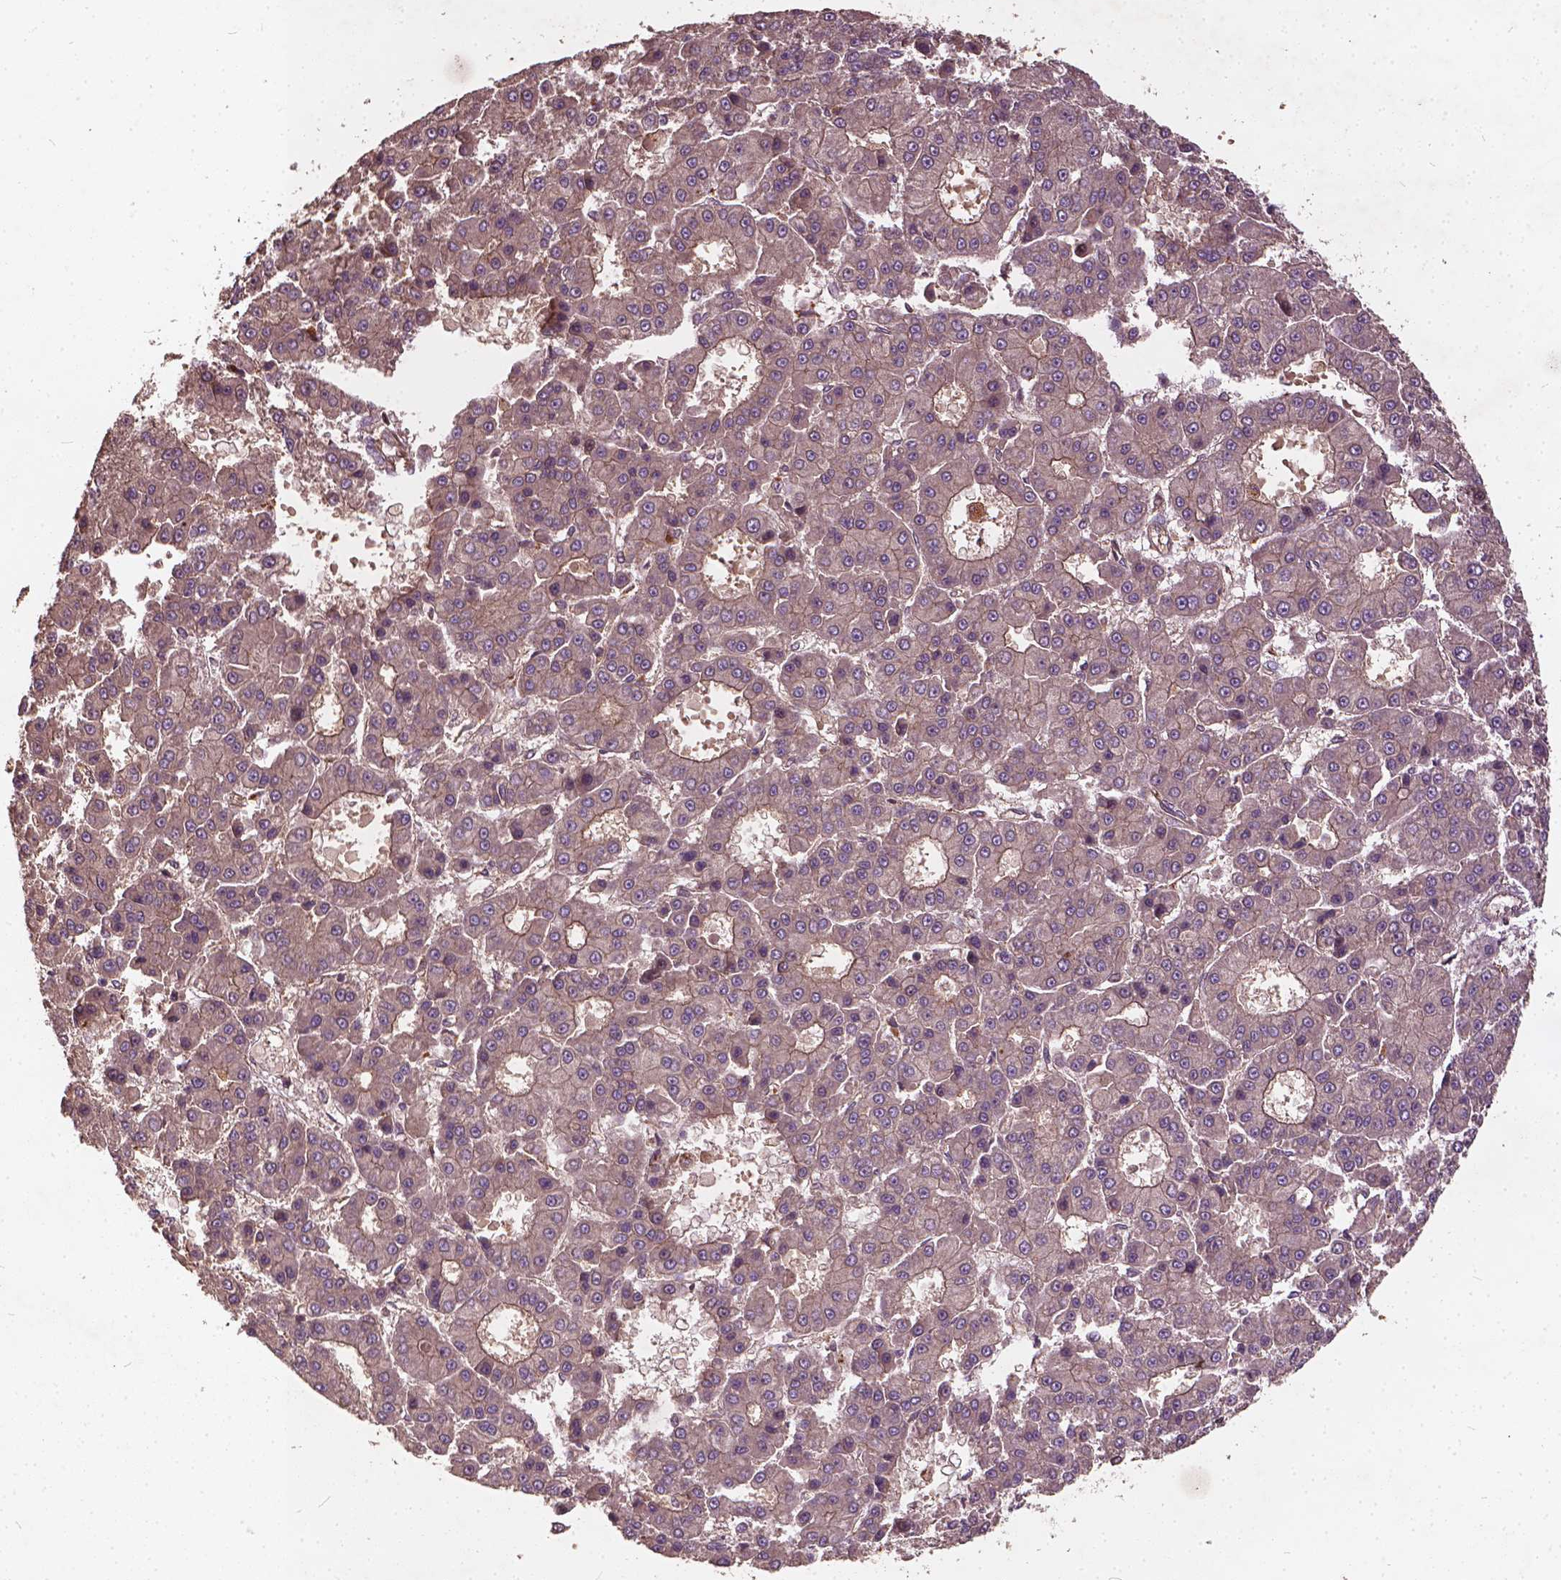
{"staining": {"intensity": "weak", "quantity": "<25%", "location": "cytoplasmic/membranous"}, "tissue": "liver cancer", "cell_type": "Tumor cells", "image_type": "cancer", "snomed": [{"axis": "morphology", "description": "Carcinoma, Hepatocellular, NOS"}, {"axis": "topography", "description": "Liver"}], "caption": "High power microscopy image of an immunohistochemistry image of liver cancer (hepatocellular carcinoma), revealing no significant staining in tumor cells.", "gene": "UBXN2A", "patient": {"sex": "male", "age": 70}}